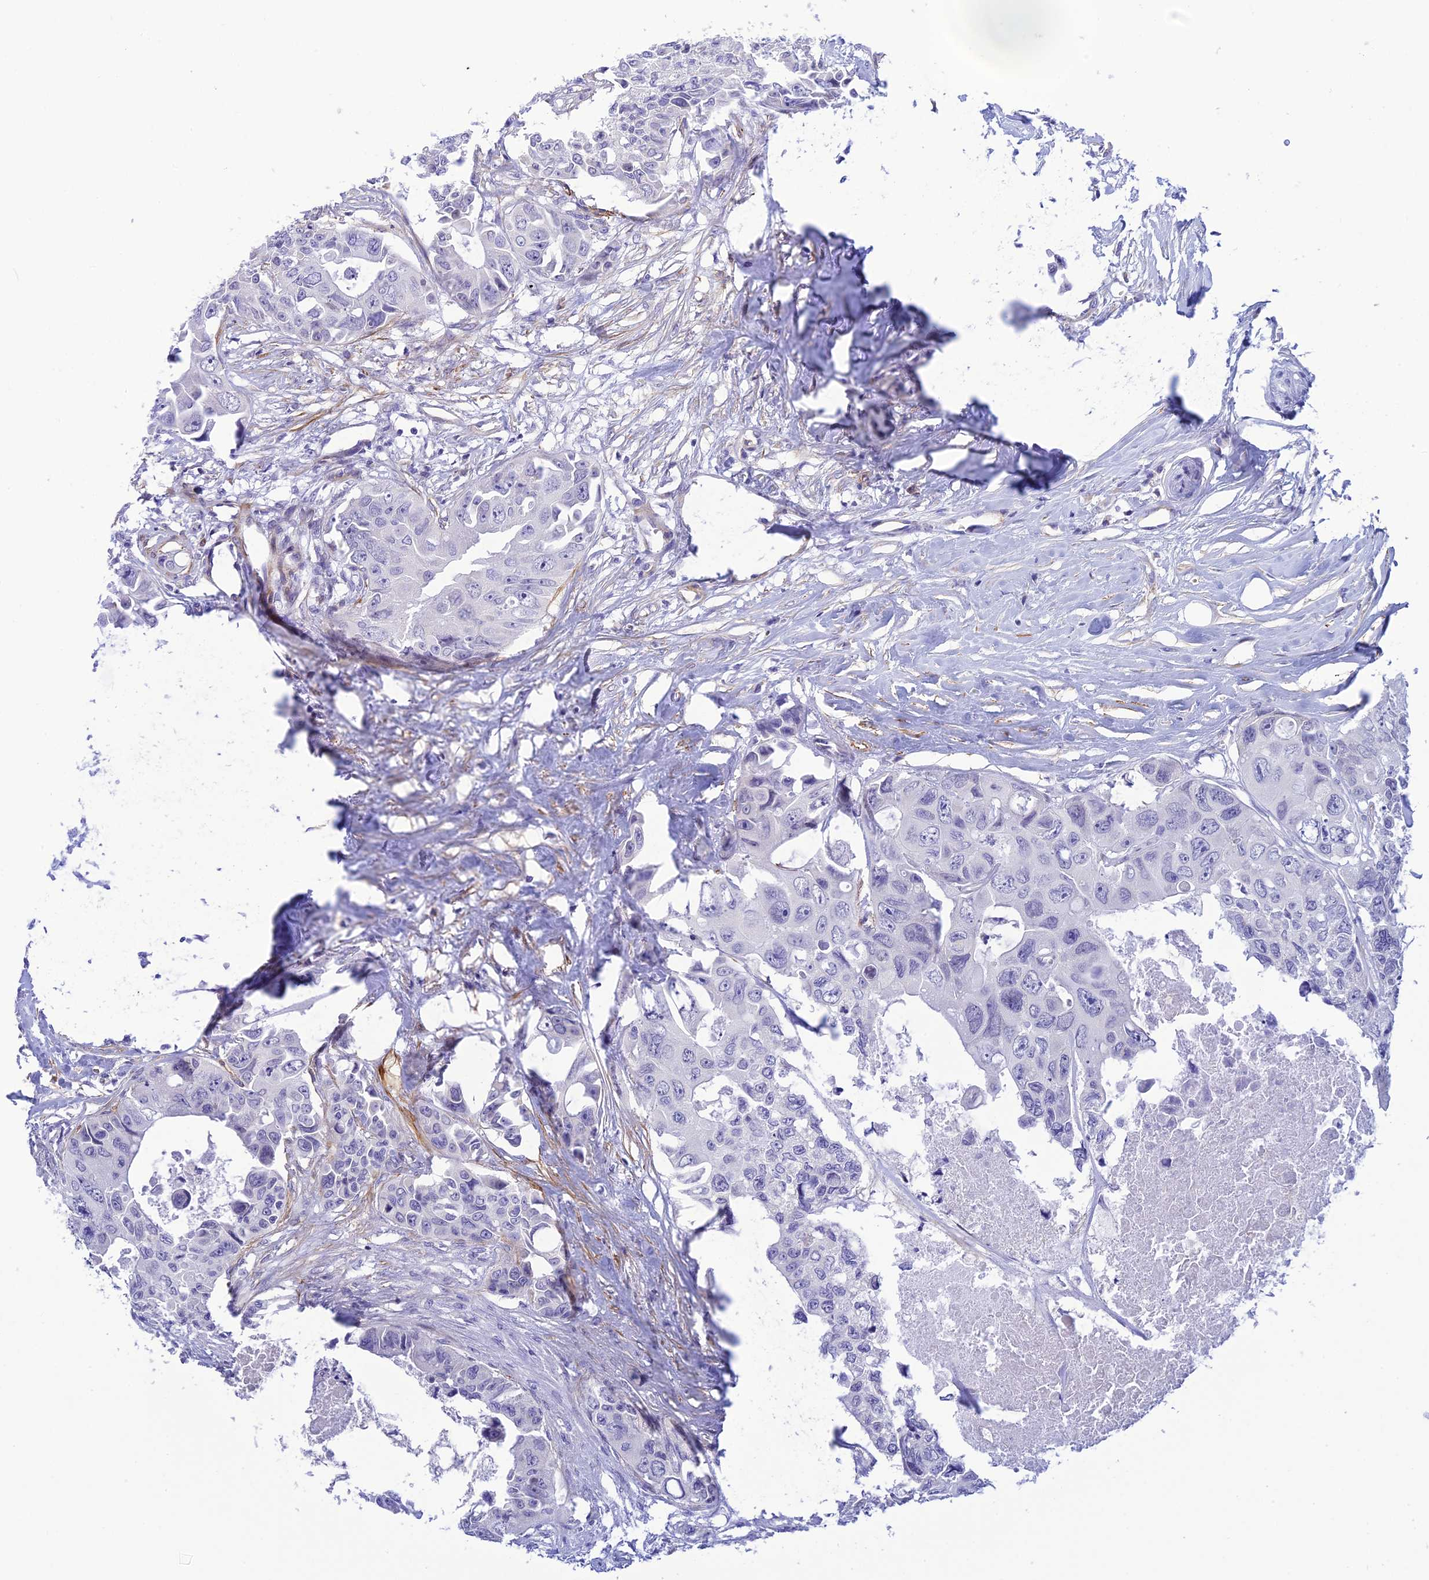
{"staining": {"intensity": "negative", "quantity": "none", "location": "none"}, "tissue": "colorectal cancer", "cell_type": "Tumor cells", "image_type": "cancer", "snomed": [{"axis": "morphology", "description": "Adenocarcinoma, NOS"}, {"axis": "topography", "description": "Rectum"}], "caption": "DAB (3,3'-diaminobenzidine) immunohistochemical staining of colorectal adenocarcinoma displays no significant expression in tumor cells.", "gene": "ZDHHC16", "patient": {"sex": "male", "age": 87}}